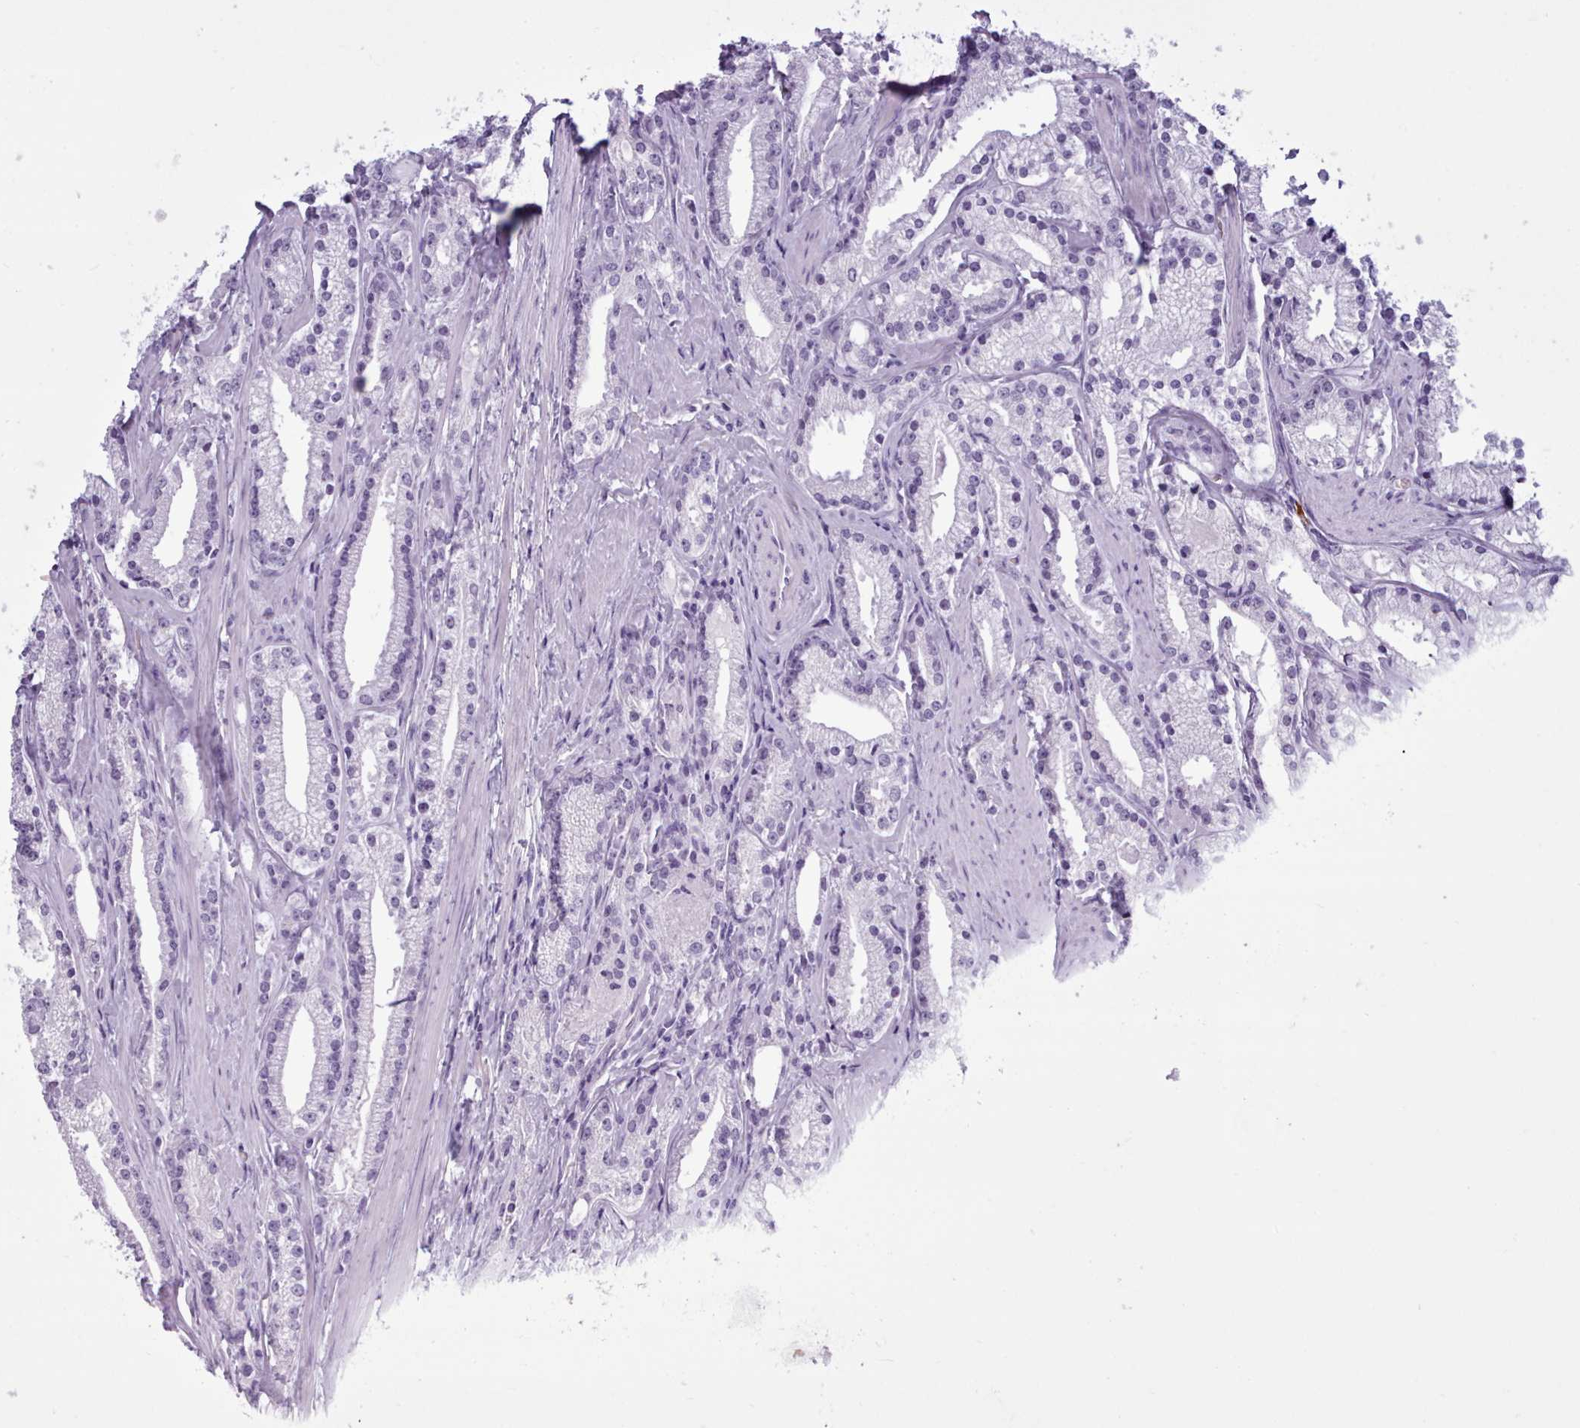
{"staining": {"intensity": "negative", "quantity": "none", "location": "none"}, "tissue": "prostate cancer", "cell_type": "Tumor cells", "image_type": "cancer", "snomed": [{"axis": "morphology", "description": "Adenocarcinoma, Low grade"}, {"axis": "topography", "description": "Prostate"}], "caption": "DAB (3,3'-diaminobenzidine) immunohistochemical staining of prostate cancer (adenocarcinoma (low-grade)) demonstrates no significant staining in tumor cells.", "gene": "FBXO48", "patient": {"sex": "male", "age": 57}}